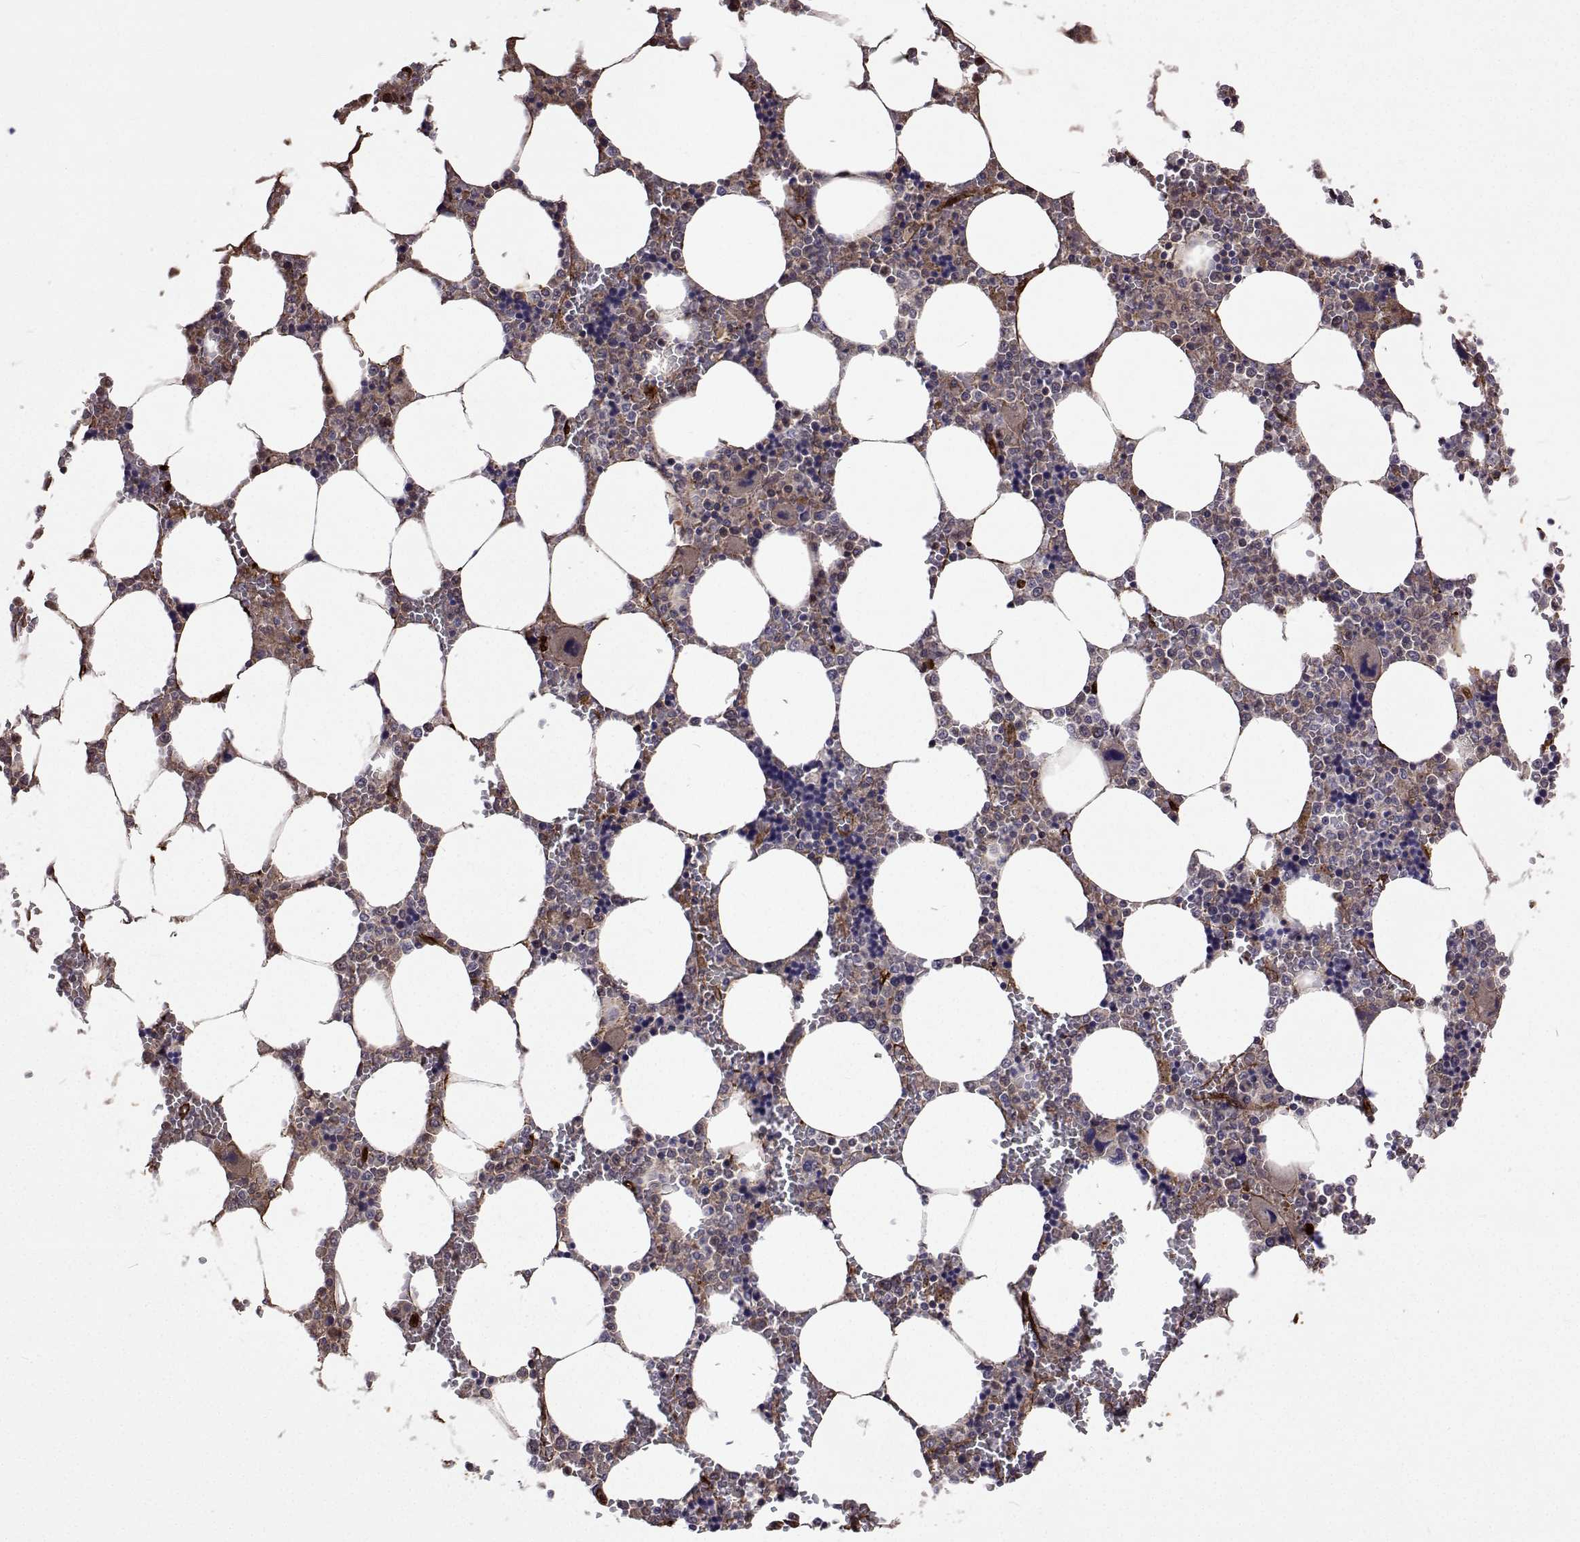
{"staining": {"intensity": "moderate", "quantity": "<25%", "location": "cytoplasmic/membranous"}, "tissue": "bone marrow", "cell_type": "Hematopoietic cells", "image_type": "normal", "snomed": [{"axis": "morphology", "description": "Normal tissue, NOS"}, {"axis": "topography", "description": "Bone marrow"}], "caption": "Brown immunohistochemical staining in unremarkable human bone marrow demonstrates moderate cytoplasmic/membranous positivity in approximately <25% of hematopoietic cells.", "gene": "DHTKD1", "patient": {"sex": "male", "age": 64}}